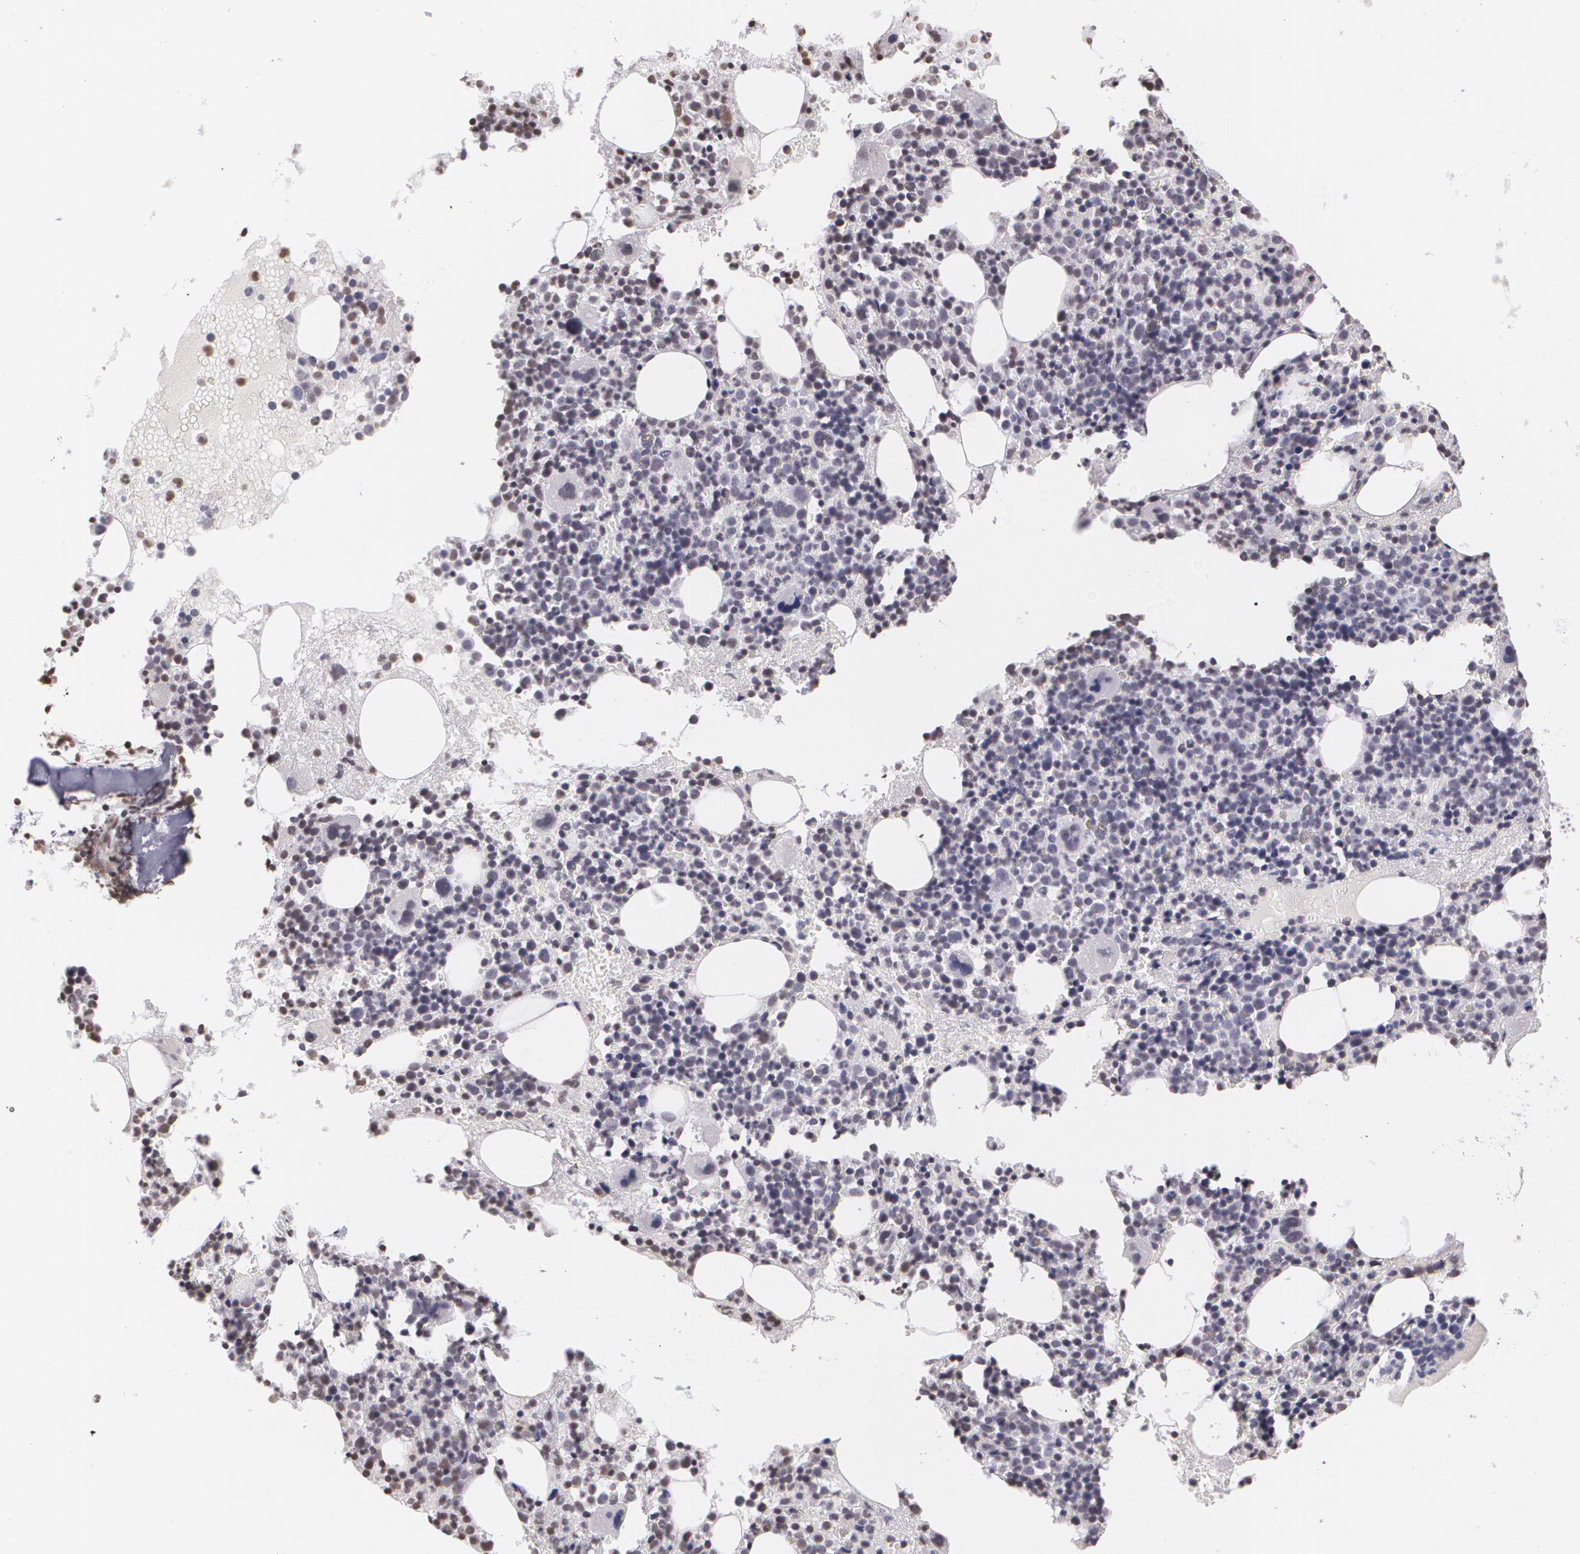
{"staining": {"intensity": "negative", "quantity": "none", "location": "none"}, "tissue": "bone marrow", "cell_type": "Hematopoietic cells", "image_type": "normal", "snomed": [{"axis": "morphology", "description": "Normal tissue, NOS"}, {"axis": "topography", "description": "Bone marrow"}], "caption": "Hematopoietic cells show no significant protein positivity in unremarkable bone marrow. (Brightfield microscopy of DAB (3,3'-diaminobenzidine) immunohistochemistry at high magnification).", "gene": "MUC1", "patient": {"sex": "male", "age": 34}}